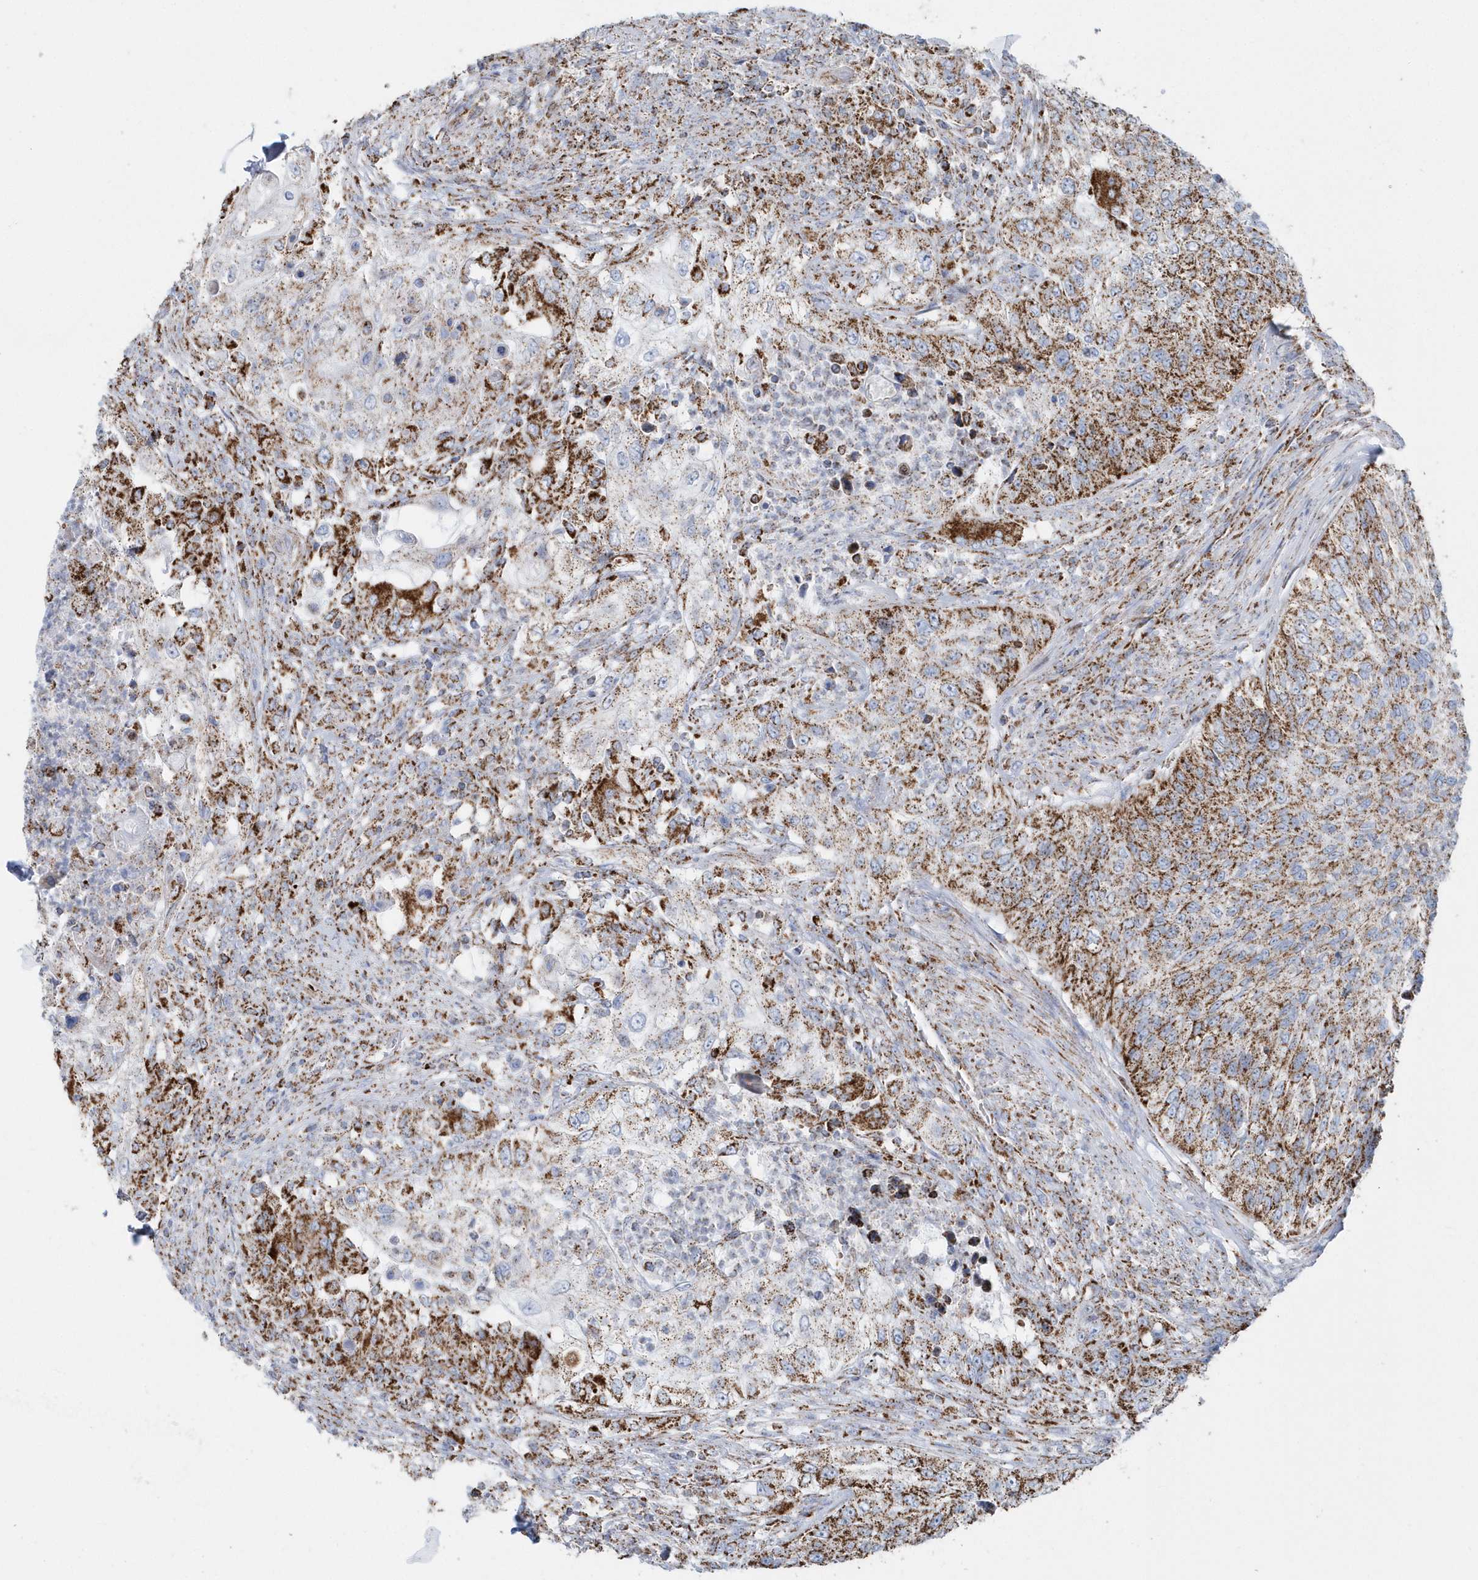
{"staining": {"intensity": "moderate", "quantity": ">75%", "location": "cytoplasmic/membranous"}, "tissue": "urothelial cancer", "cell_type": "Tumor cells", "image_type": "cancer", "snomed": [{"axis": "morphology", "description": "Urothelial carcinoma, High grade"}, {"axis": "topography", "description": "Urinary bladder"}], "caption": "Moderate cytoplasmic/membranous protein expression is seen in about >75% of tumor cells in urothelial cancer.", "gene": "TMCO6", "patient": {"sex": "female", "age": 60}}